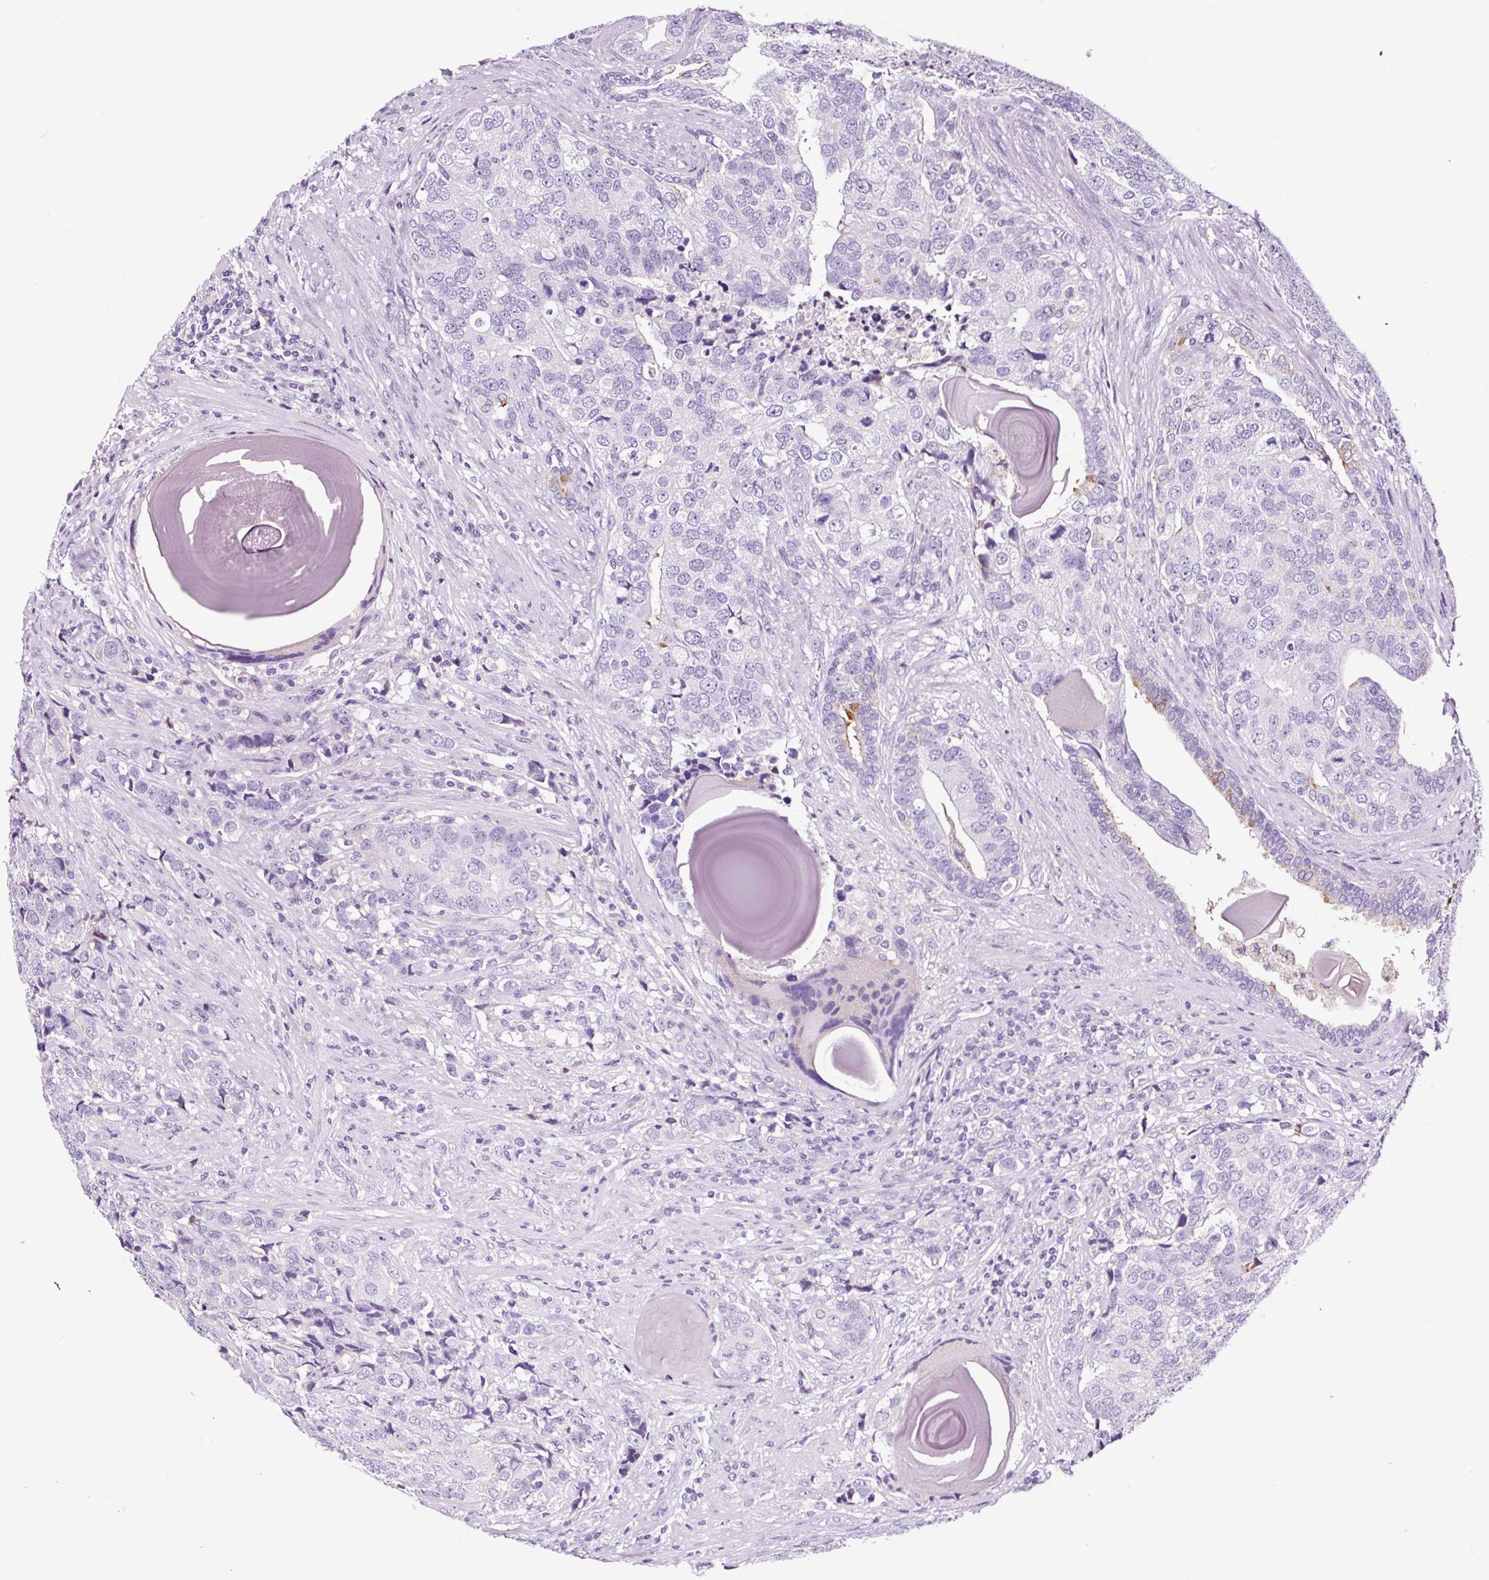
{"staining": {"intensity": "negative", "quantity": "none", "location": "none"}, "tissue": "prostate cancer", "cell_type": "Tumor cells", "image_type": "cancer", "snomed": [{"axis": "morphology", "description": "Adenocarcinoma, High grade"}, {"axis": "topography", "description": "Prostate"}], "caption": "This histopathology image is of prostate cancer stained with IHC to label a protein in brown with the nuclei are counter-stained blue. There is no expression in tumor cells.", "gene": "FBXL7", "patient": {"sex": "male", "age": 68}}